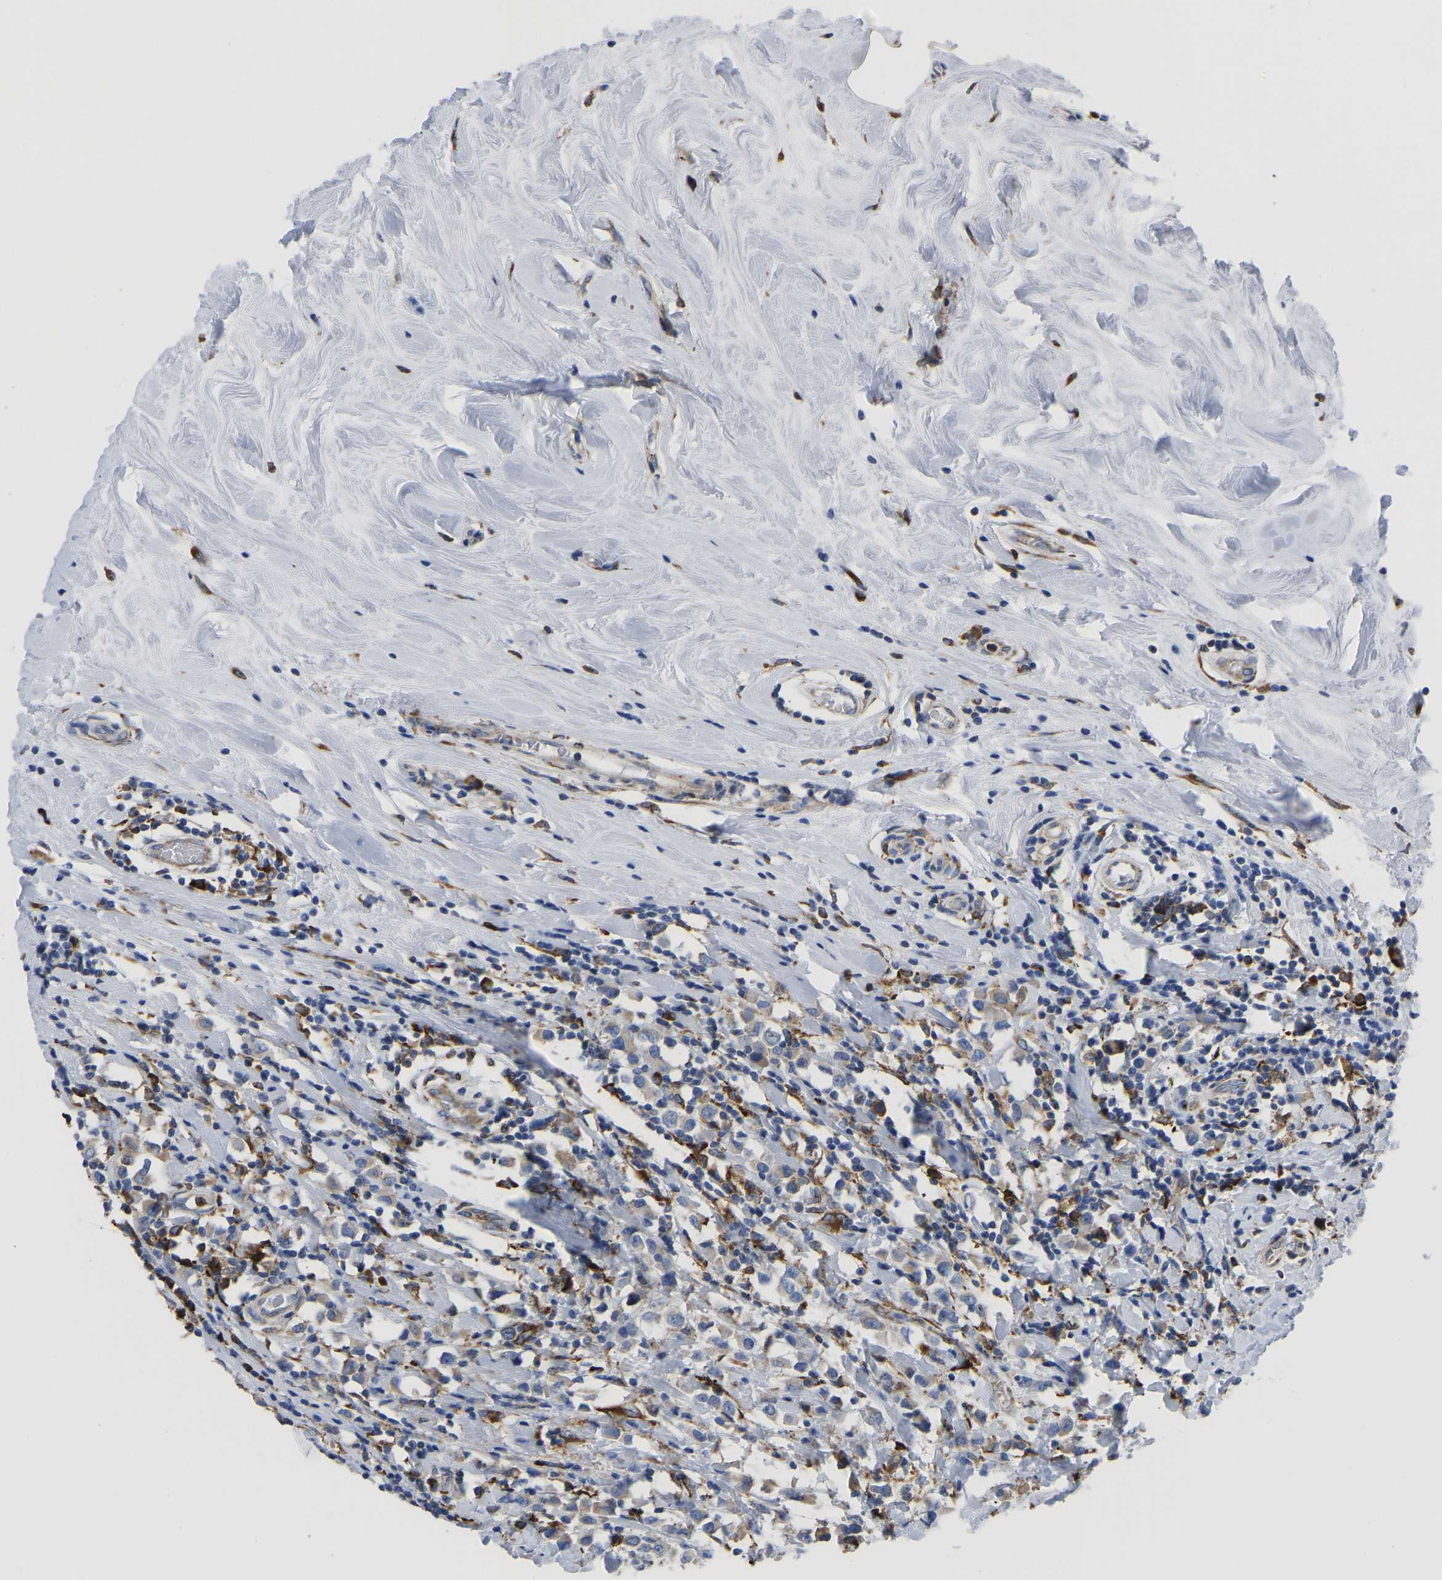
{"staining": {"intensity": "weak", "quantity": "<25%", "location": "cytoplasmic/membranous"}, "tissue": "breast cancer", "cell_type": "Tumor cells", "image_type": "cancer", "snomed": [{"axis": "morphology", "description": "Duct carcinoma"}, {"axis": "topography", "description": "Breast"}], "caption": "The photomicrograph reveals no significant positivity in tumor cells of breast infiltrating ductal carcinoma.", "gene": "P4HB", "patient": {"sex": "female", "age": 61}}